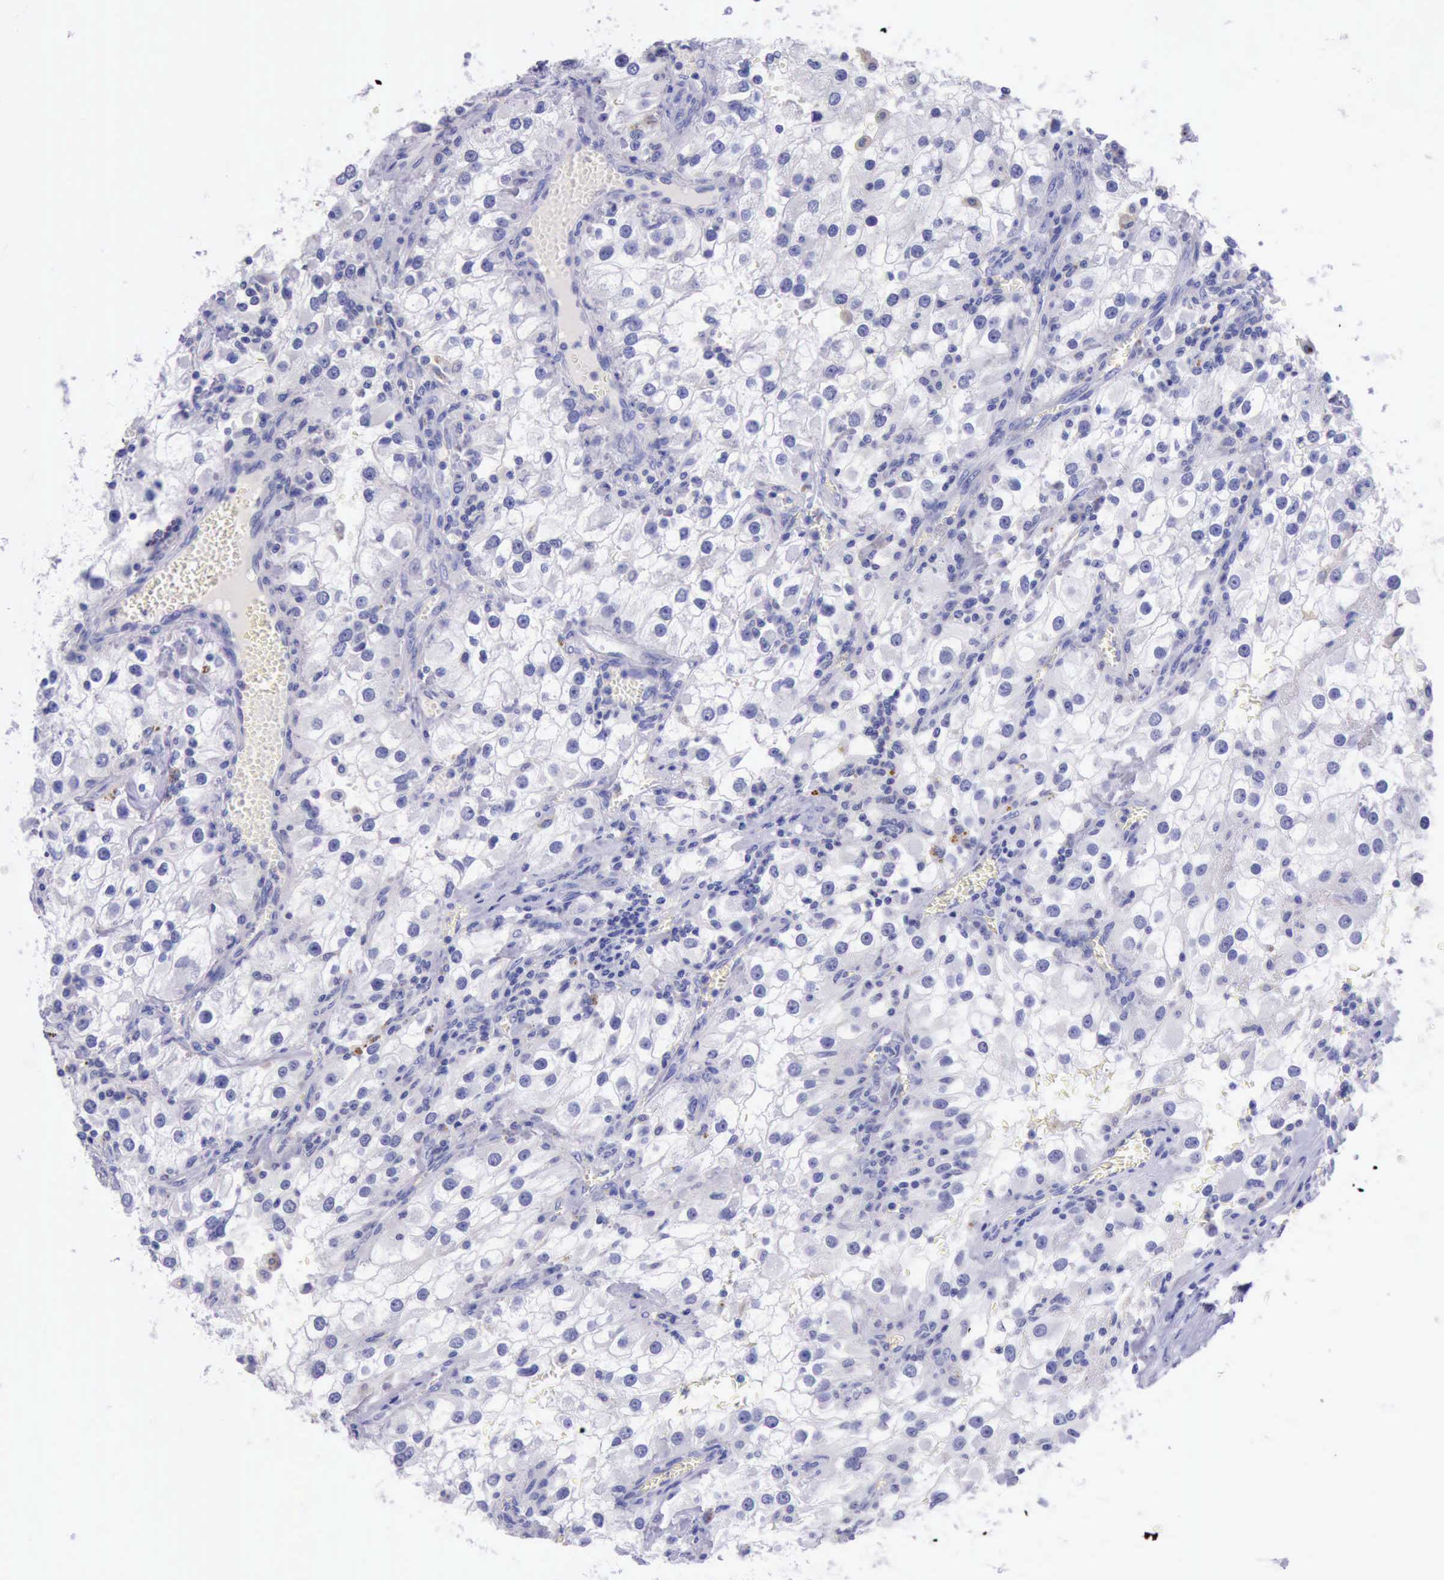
{"staining": {"intensity": "negative", "quantity": "none", "location": "none"}, "tissue": "renal cancer", "cell_type": "Tumor cells", "image_type": "cancer", "snomed": [{"axis": "morphology", "description": "Adenocarcinoma, NOS"}, {"axis": "topography", "description": "Kidney"}], "caption": "Immunohistochemical staining of human renal cancer (adenocarcinoma) displays no significant staining in tumor cells.", "gene": "LRFN5", "patient": {"sex": "female", "age": 52}}